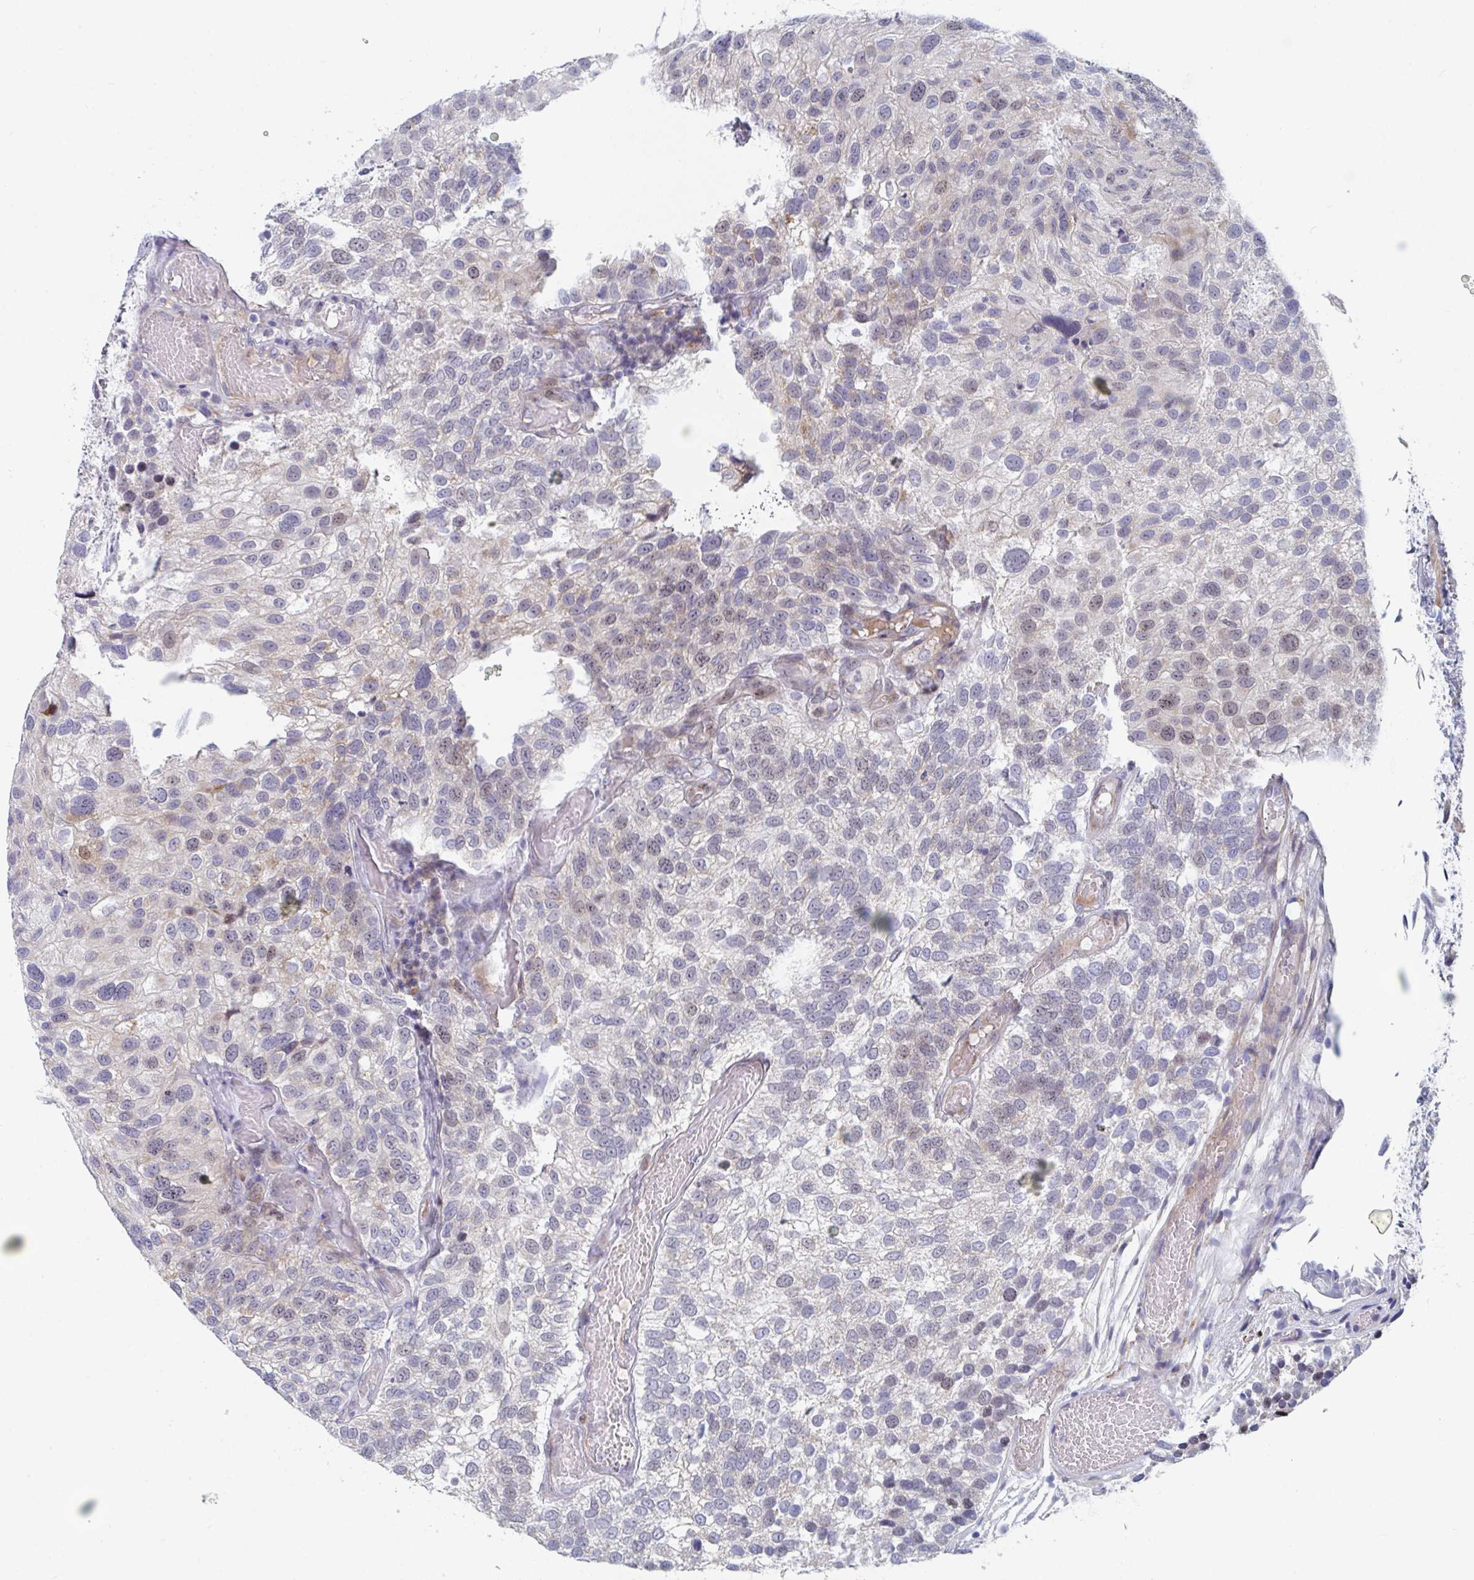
{"staining": {"intensity": "weak", "quantity": "25%-75%", "location": "cytoplasmic/membranous,nuclear"}, "tissue": "urothelial cancer", "cell_type": "Tumor cells", "image_type": "cancer", "snomed": [{"axis": "morphology", "description": "Urothelial carcinoma, NOS"}, {"axis": "topography", "description": "Urinary bladder"}], "caption": "Immunohistochemical staining of transitional cell carcinoma displays weak cytoplasmic/membranous and nuclear protein staining in about 25%-75% of tumor cells.", "gene": "CENPT", "patient": {"sex": "male", "age": 87}}